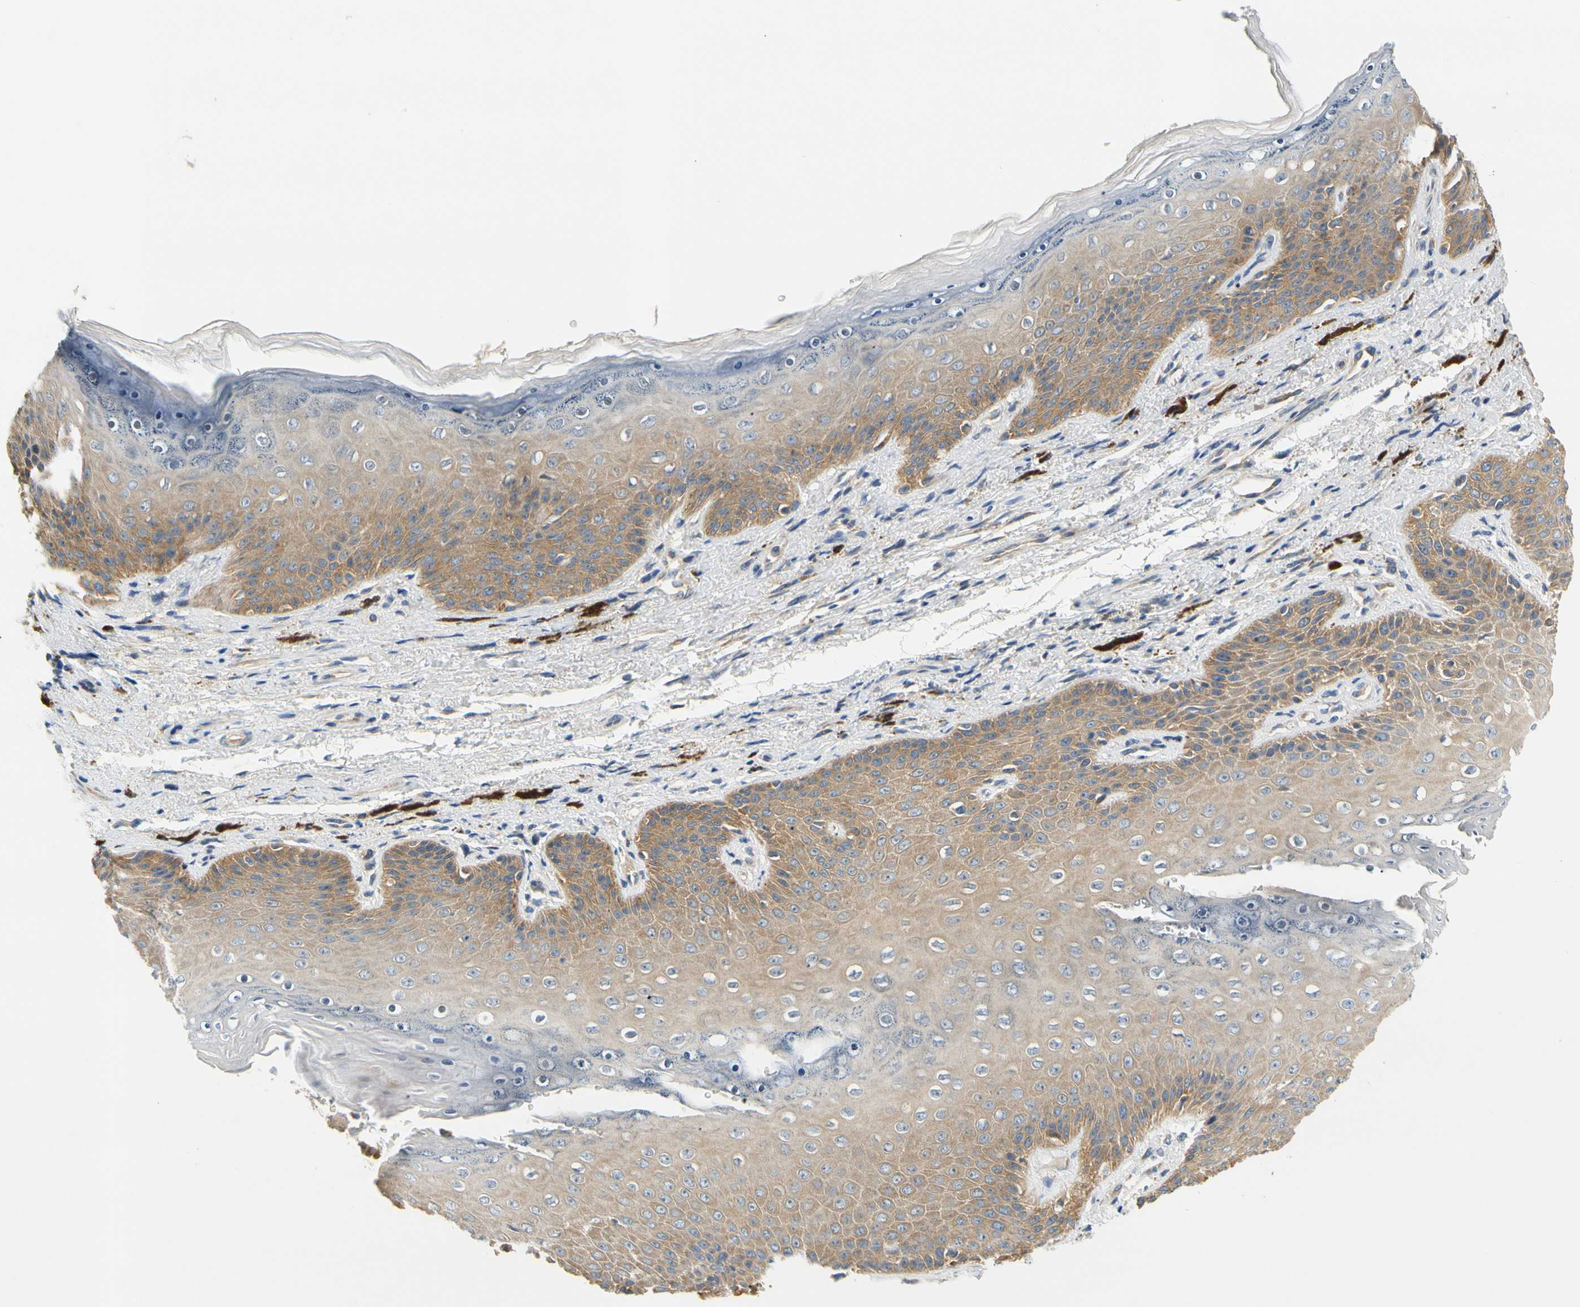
{"staining": {"intensity": "strong", "quantity": ">75%", "location": "cytoplasmic/membranous"}, "tissue": "skin", "cell_type": "Epidermal cells", "image_type": "normal", "snomed": [{"axis": "morphology", "description": "Normal tissue, NOS"}, {"axis": "topography", "description": "Anal"}], "caption": "Immunohistochemistry of normal human skin reveals high levels of strong cytoplasmic/membranous expression in approximately >75% of epidermal cells. (IHC, brightfield microscopy, high magnification).", "gene": "LRRC47", "patient": {"sex": "female", "age": 46}}